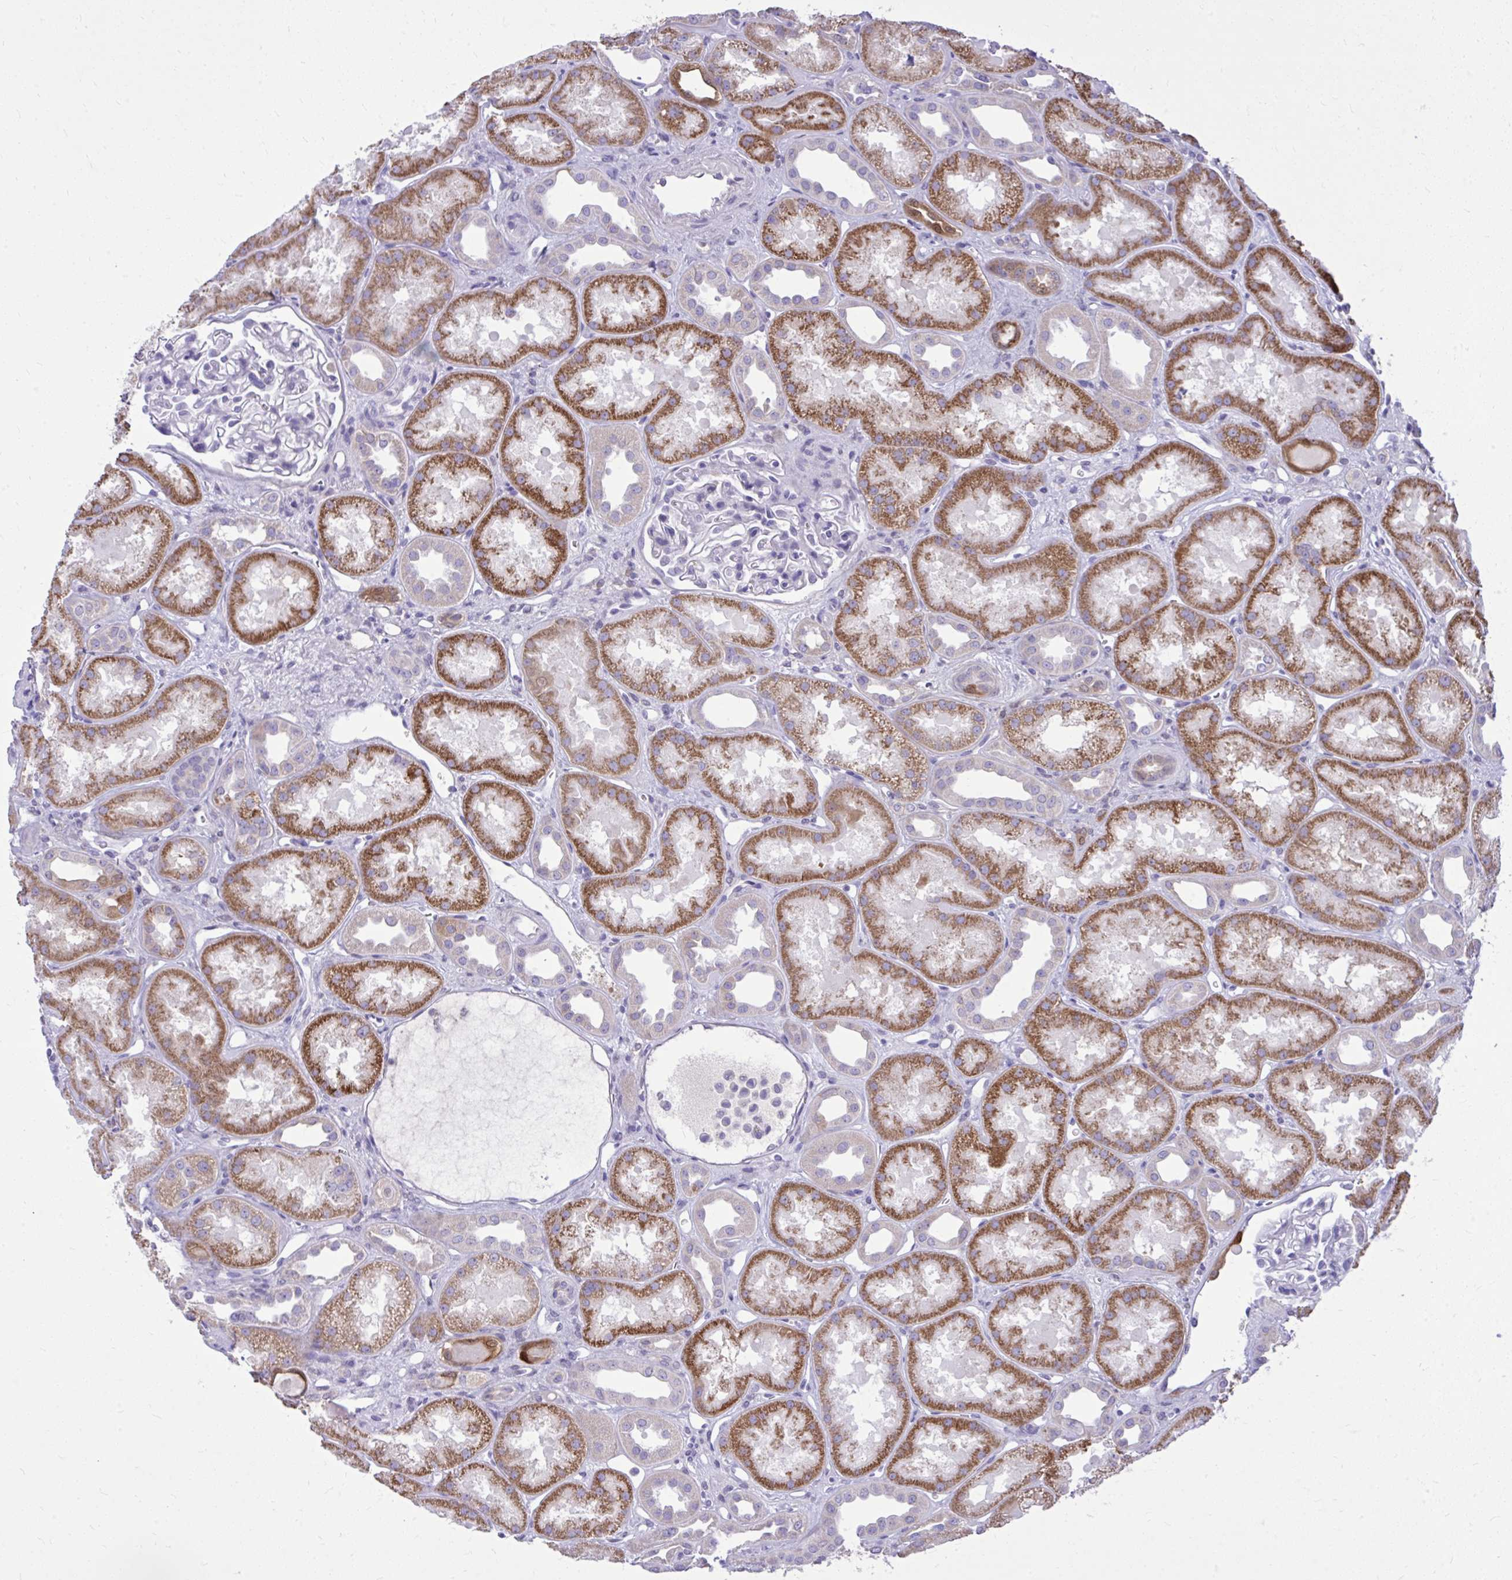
{"staining": {"intensity": "negative", "quantity": "none", "location": "none"}, "tissue": "kidney", "cell_type": "Cells in glomeruli", "image_type": "normal", "snomed": [{"axis": "morphology", "description": "Normal tissue, NOS"}, {"axis": "topography", "description": "Kidney"}], "caption": "A high-resolution image shows immunohistochemistry staining of normal kidney, which displays no significant expression in cells in glomeruli. (DAB immunohistochemistry with hematoxylin counter stain).", "gene": "NNMT", "patient": {"sex": "male", "age": 61}}